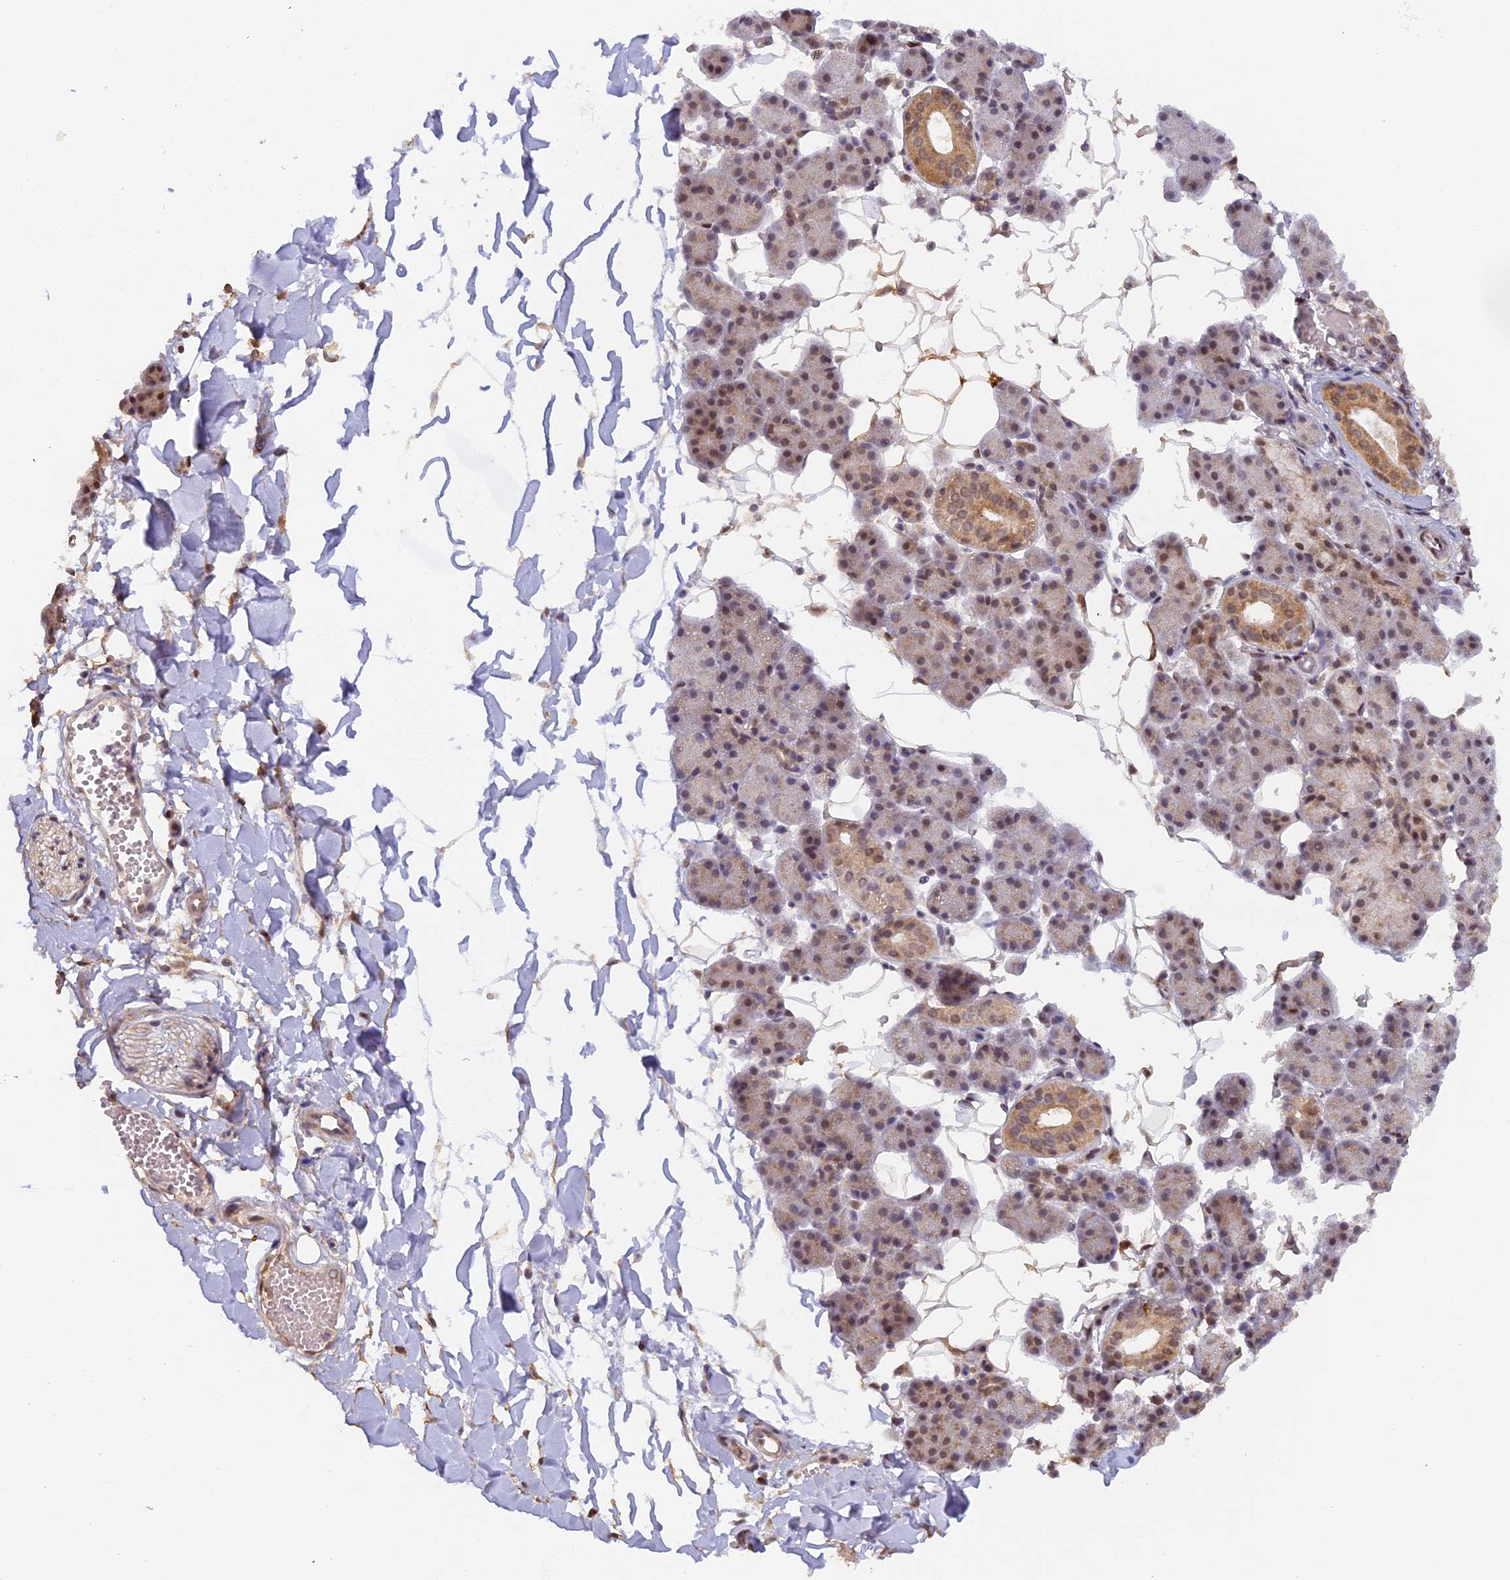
{"staining": {"intensity": "moderate", "quantity": "25%-75%", "location": "cytoplasmic/membranous,nuclear"}, "tissue": "salivary gland", "cell_type": "Glandular cells", "image_type": "normal", "snomed": [{"axis": "morphology", "description": "Normal tissue, NOS"}, {"axis": "topography", "description": "Salivary gland"}], "caption": "Salivary gland stained with a brown dye displays moderate cytoplasmic/membranous,nuclear positive expression in approximately 25%-75% of glandular cells.", "gene": "MYBL2", "patient": {"sex": "female", "age": 33}}